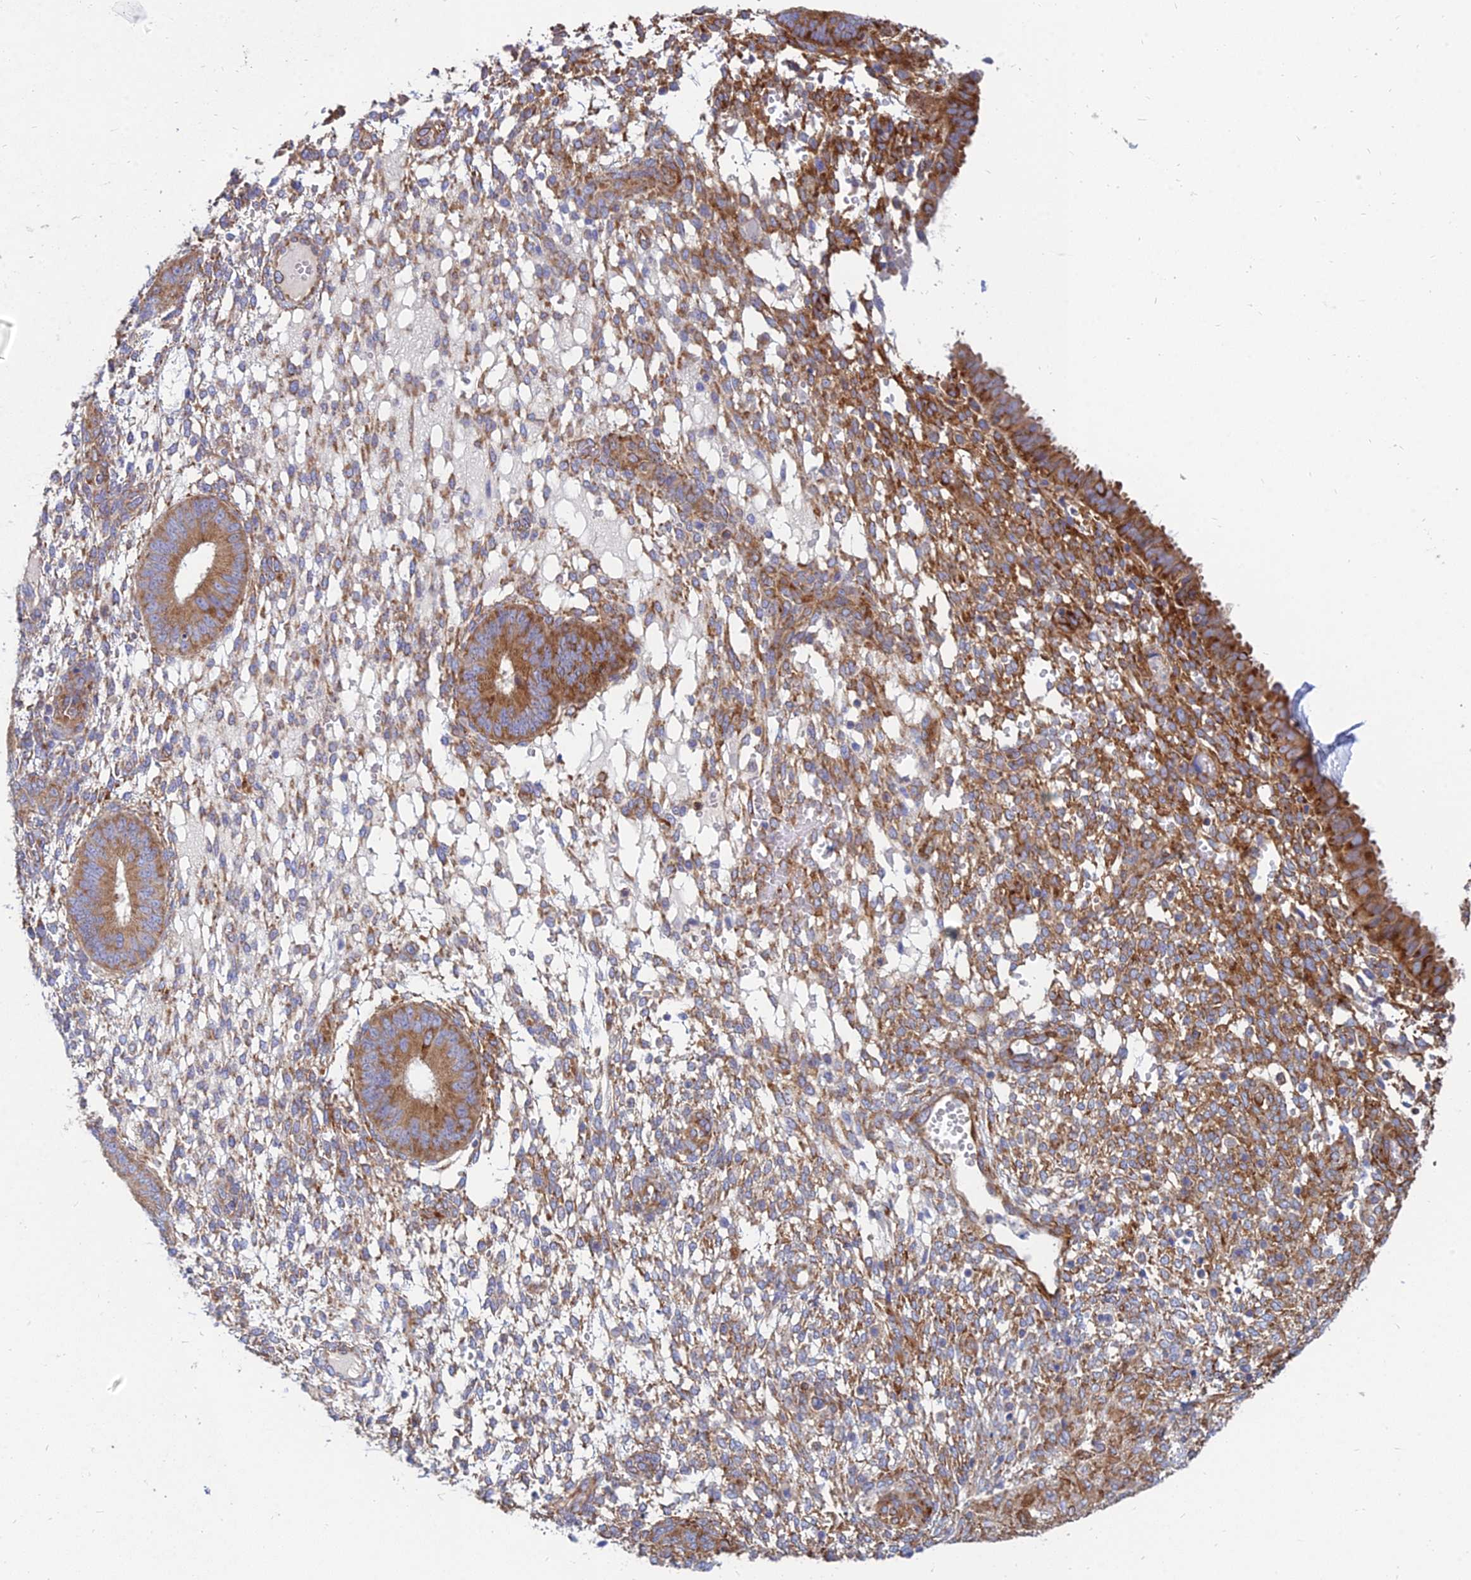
{"staining": {"intensity": "moderate", "quantity": "25%-75%", "location": "cytoplasmic/membranous"}, "tissue": "endometrium", "cell_type": "Cells in endometrial stroma", "image_type": "normal", "snomed": [{"axis": "morphology", "description": "Normal tissue, NOS"}, {"axis": "topography", "description": "Endometrium"}], "caption": "High-power microscopy captured an immunohistochemistry micrograph of normal endometrium, revealing moderate cytoplasmic/membranous expression in about 25%-75% of cells in endometrial stroma.", "gene": "TXLNA", "patient": {"sex": "female", "age": 49}}